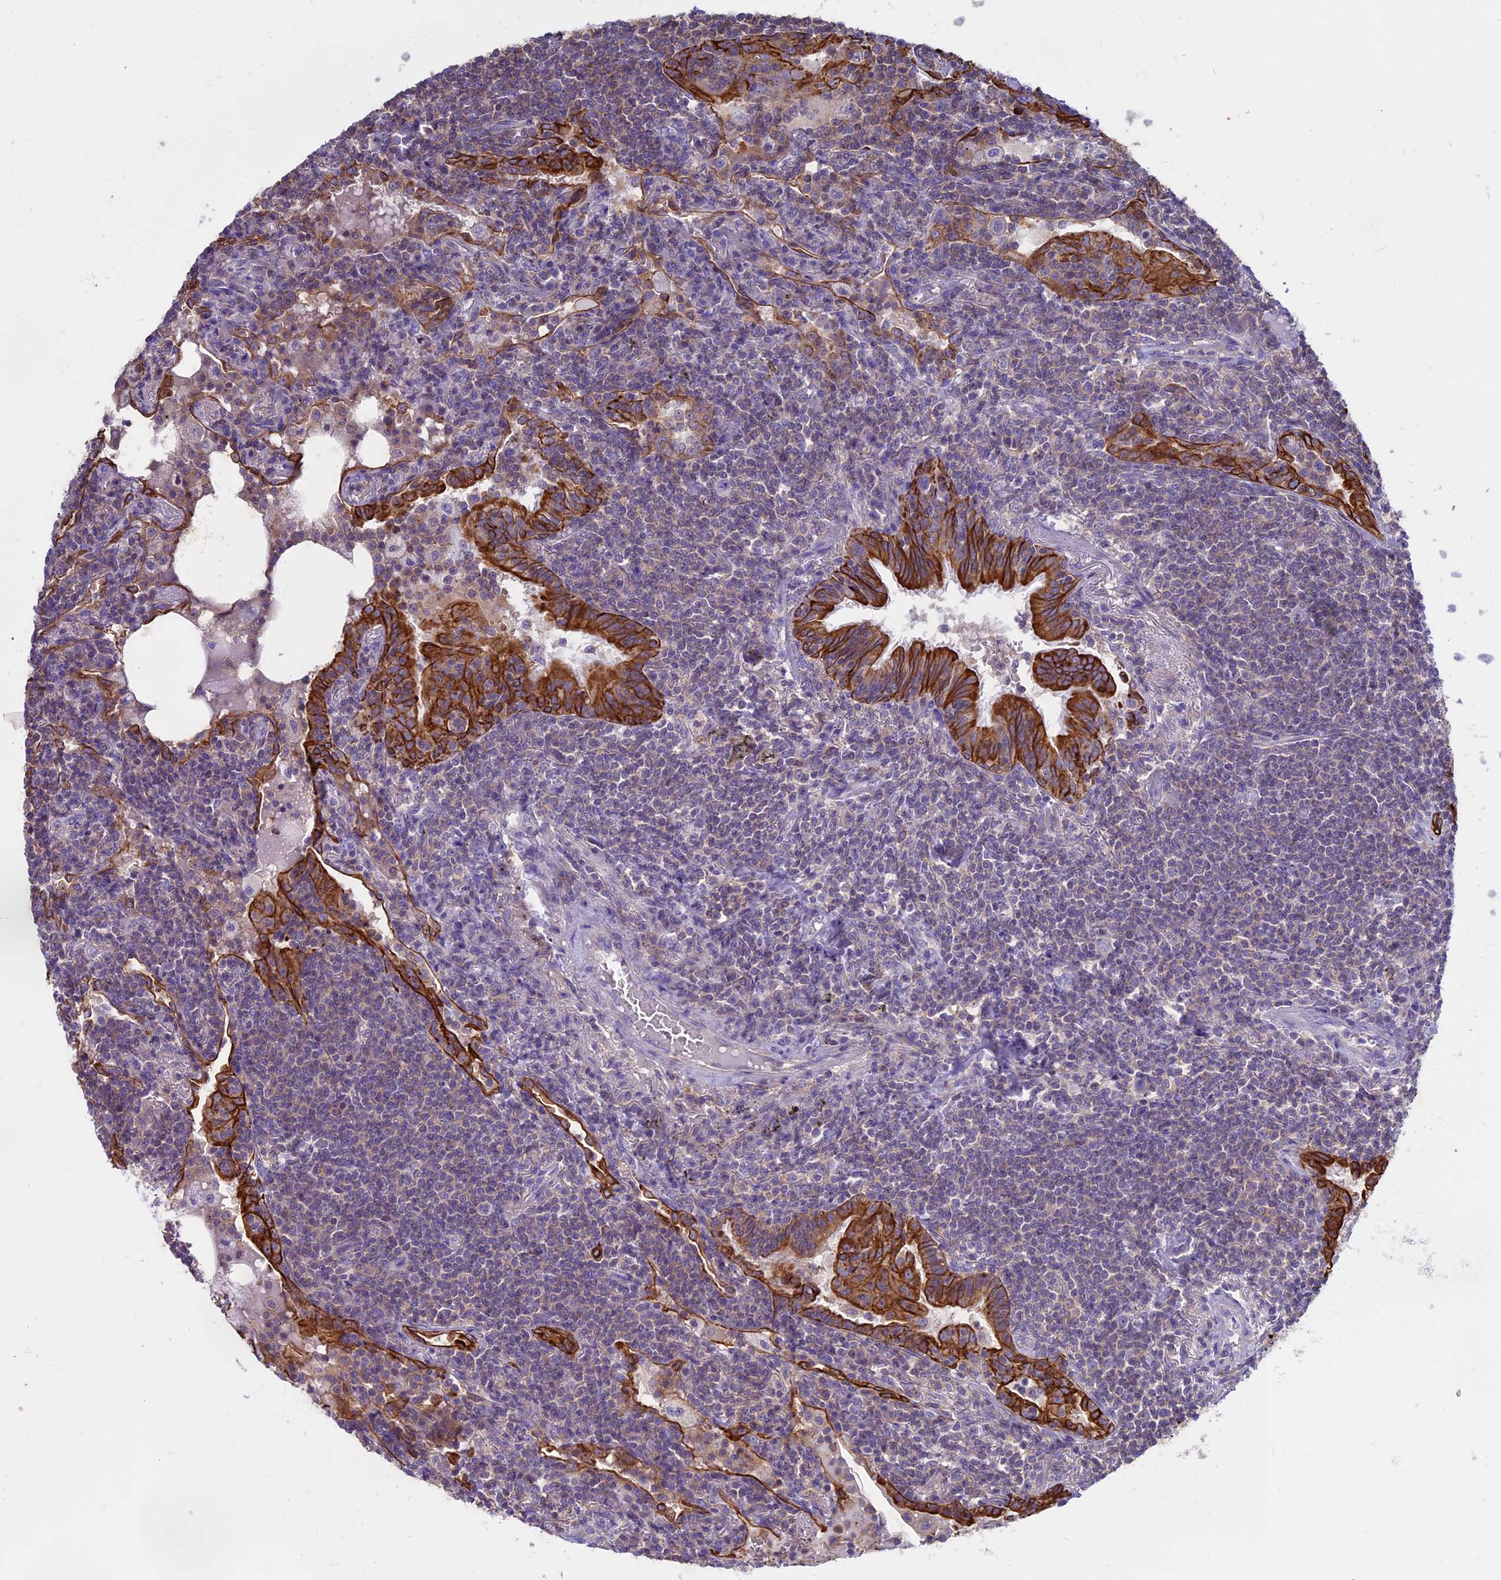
{"staining": {"intensity": "negative", "quantity": "none", "location": "none"}, "tissue": "lymphoma", "cell_type": "Tumor cells", "image_type": "cancer", "snomed": [{"axis": "morphology", "description": "Malignant lymphoma, non-Hodgkin's type, Low grade"}, {"axis": "topography", "description": "Lung"}], "caption": "IHC of low-grade malignant lymphoma, non-Hodgkin's type demonstrates no expression in tumor cells. Nuclei are stained in blue.", "gene": "CDAN1", "patient": {"sex": "female", "age": 71}}